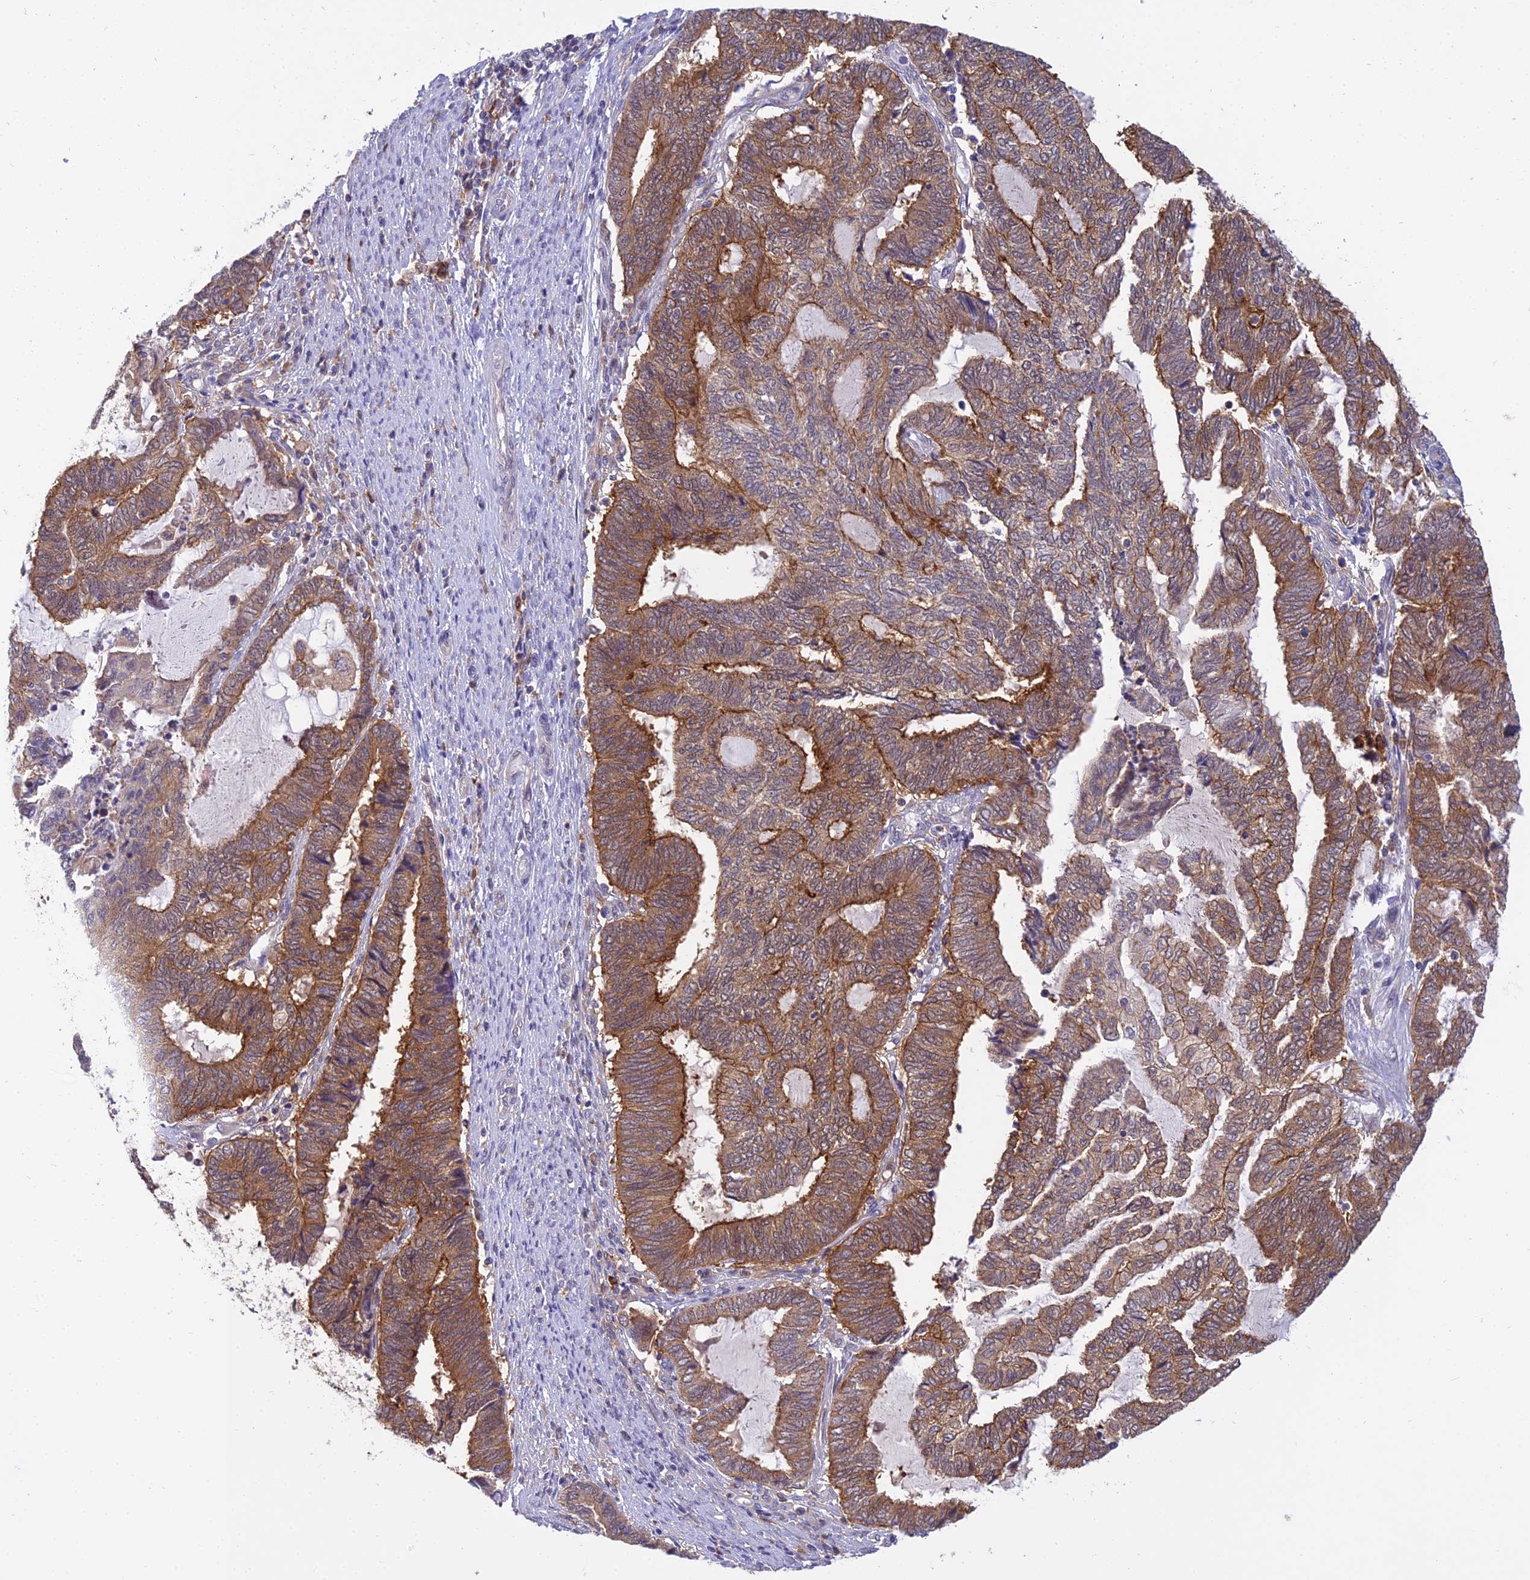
{"staining": {"intensity": "moderate", "quantity": ">75%", "location": "cytoplasmic/membranous"}, "tissue": "endometrial cancer", "cell_type": "Tumor cells", "image_type": "cancer", "snomed": [{"axis": "morphology", "description": "Adenocarcinoma, NOS"}, {"axis": "topography", "description": "Uterus"}, {"axis": "topography", "description": "Endometrium"}], "caption": "Immunohistochemical staining of human endometrial adenocarcinoma demonstrates medium levels of moderate cytoplasmic/membranous protein staining in approximately >75% of tumor cells.", "gene": "UBE2G1", "patient": {"sex": "female", "age": 70}}